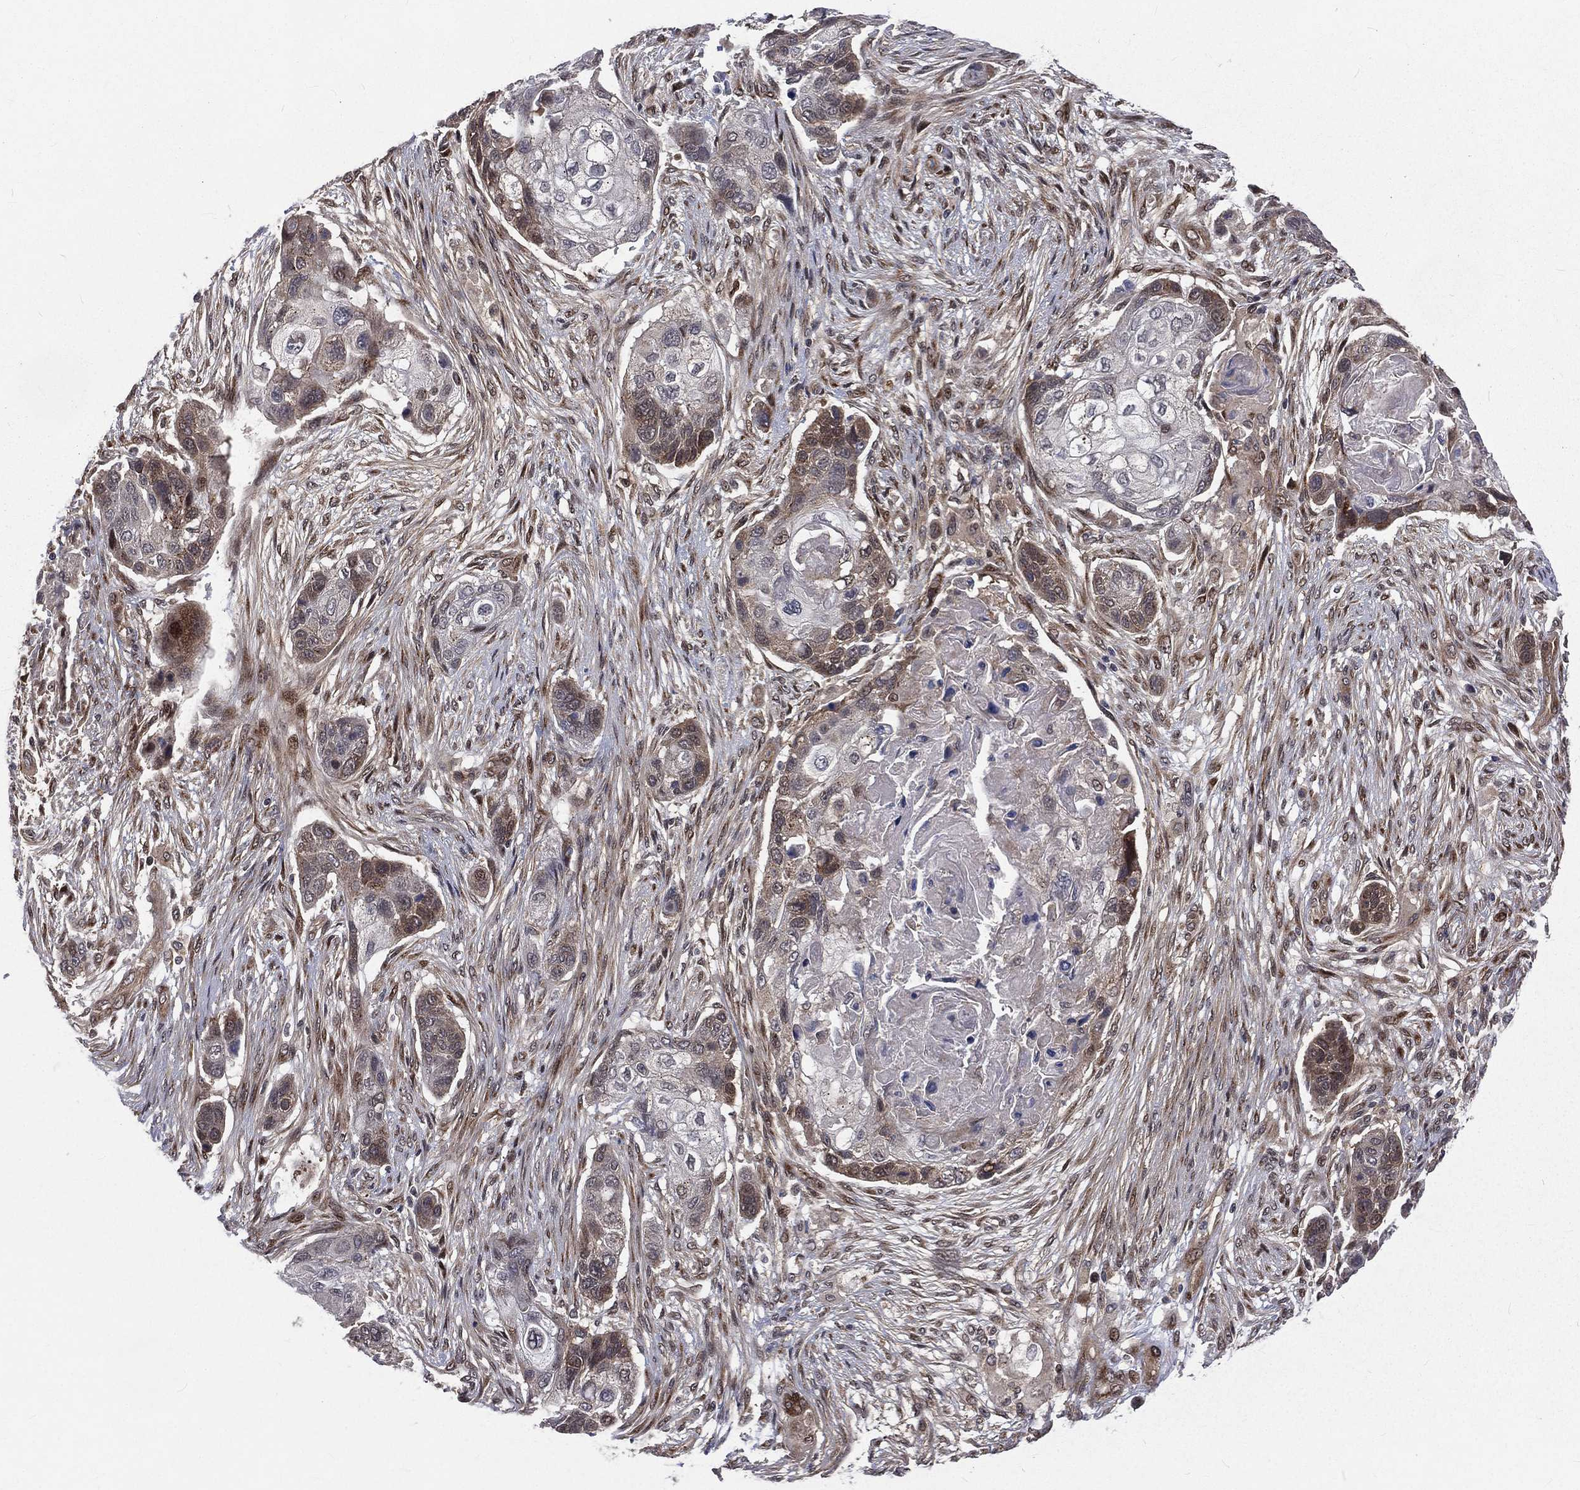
{"staining": {"intensity": "weak", "quantity": "<25%", "location": "cytoplasmic/membranous"}, "tissue": "lung cancer", "cell_type": "Tumor cells", "image_type": "cancer", "snomed": [{"axis": "morphology", "description": "Squamous cell carcinoma, NOS"}, {"axis": "topography", "description": "Lung"}], "caption": "A micrograph of lung squamous cell carcinoma stained for a protein reveals no brown staining in tumor cells.", "gene": "ARL3", "patient": {"sex": "male", "age": 69}}